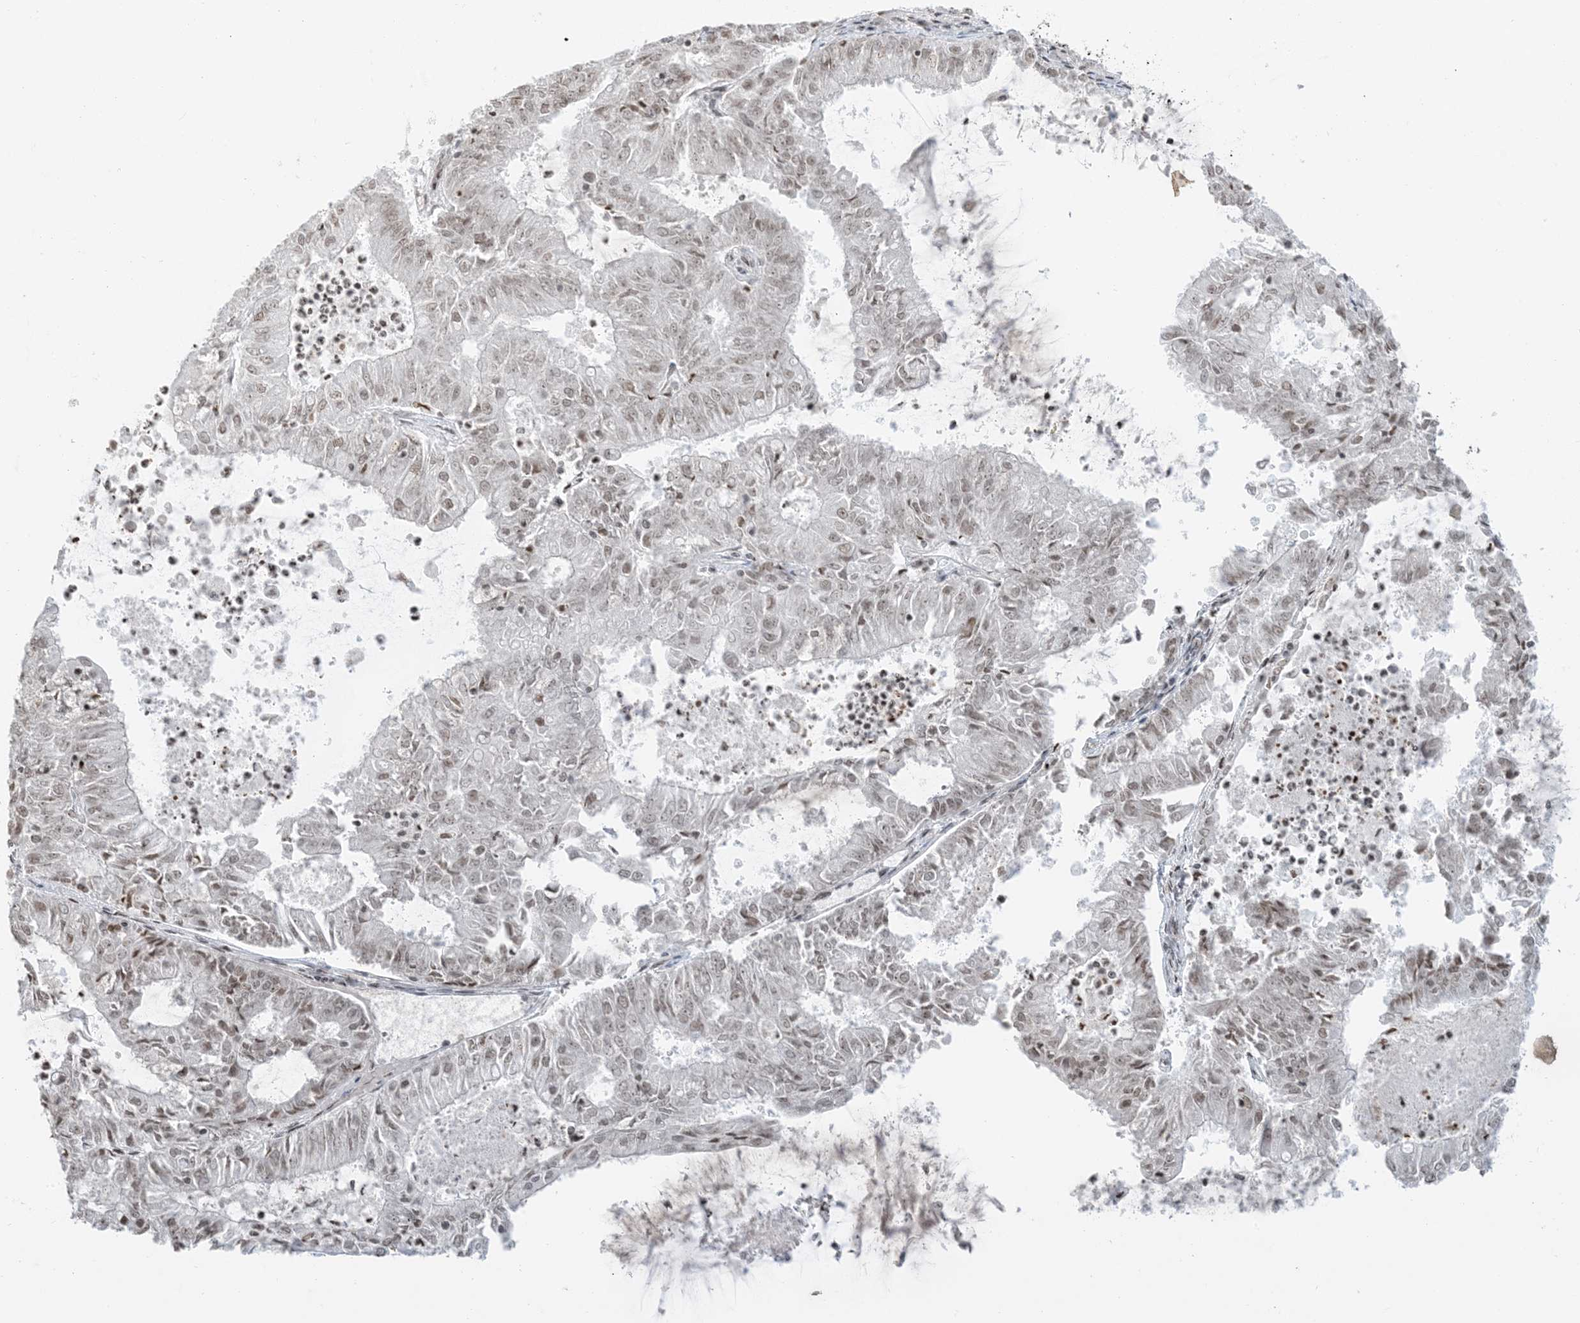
{"staining": {"intensity": "weak", "quantity": ">75%", "location": "nuclear"}, "tissue": "endometrial cancer", "cell_type": "Tumor cells", "image_type": "cancer", "snomed": [{"axis": "morphology", "description": "Adenocarcinoma, NOS"}, {"axis": "topography", "description": "Endometrium"}], "caption": "Immunohistochemistry (IHC) staining of adenocarcinoma (endometrial), which shows low levels of weak nuclear positivity in about >75% of tumor cells indicating weak nuclear protein positivity. The staining was performed using DAB (3,3'-diaminobenzidine) (brown) for protein detection and nuclei were counterstained in hematoxylin (blue).", "gene": "METAP1D", "patient": {"sex": "female", "age": 57}}